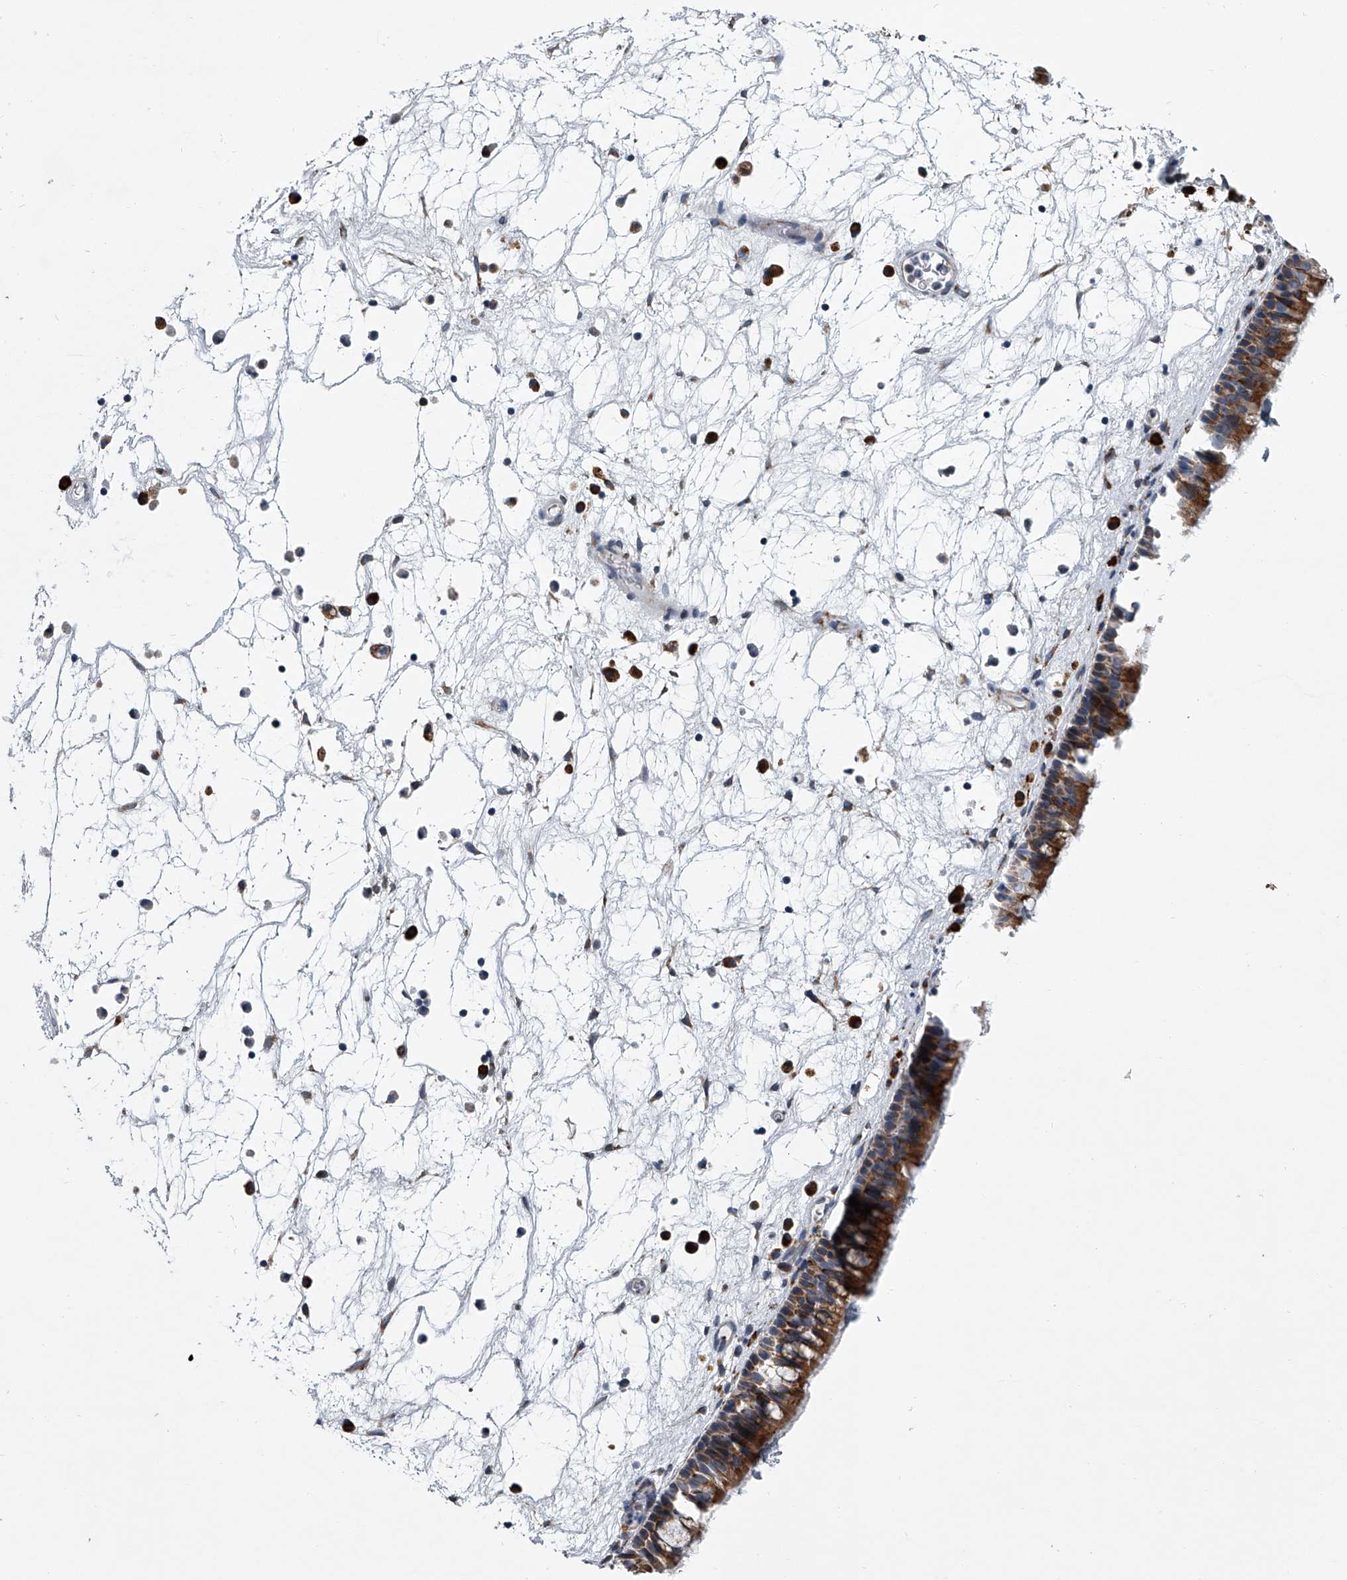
{"staining": {"intensity": "strong", "quantity": ">75%", "location": "cytoplasmic/membranous"}, "tissue": "nasopharynx", "cell_type": "Respiratory epithelial cells", "image_type": "normal", "snomed": [{"axis": "morphology", "description": "Normal tissue, NOS"}, {"axis": "morphology", "description": "Inflammation, NOS"}, {"axis": "morphology", "description": "Malignant melanoma, Metastatic site"}, {"axis": "topography", "description": "Nasopharynx"}], "caption": "The image reveals immunohistochemical staining of normal nasopharynx. There is strong cytoplasmic/membranous staining is present in approximately >75% of respiratory epithelial cells.", "gene": "TMEM63C", "patient": {"sex": "male", "age": 70}}